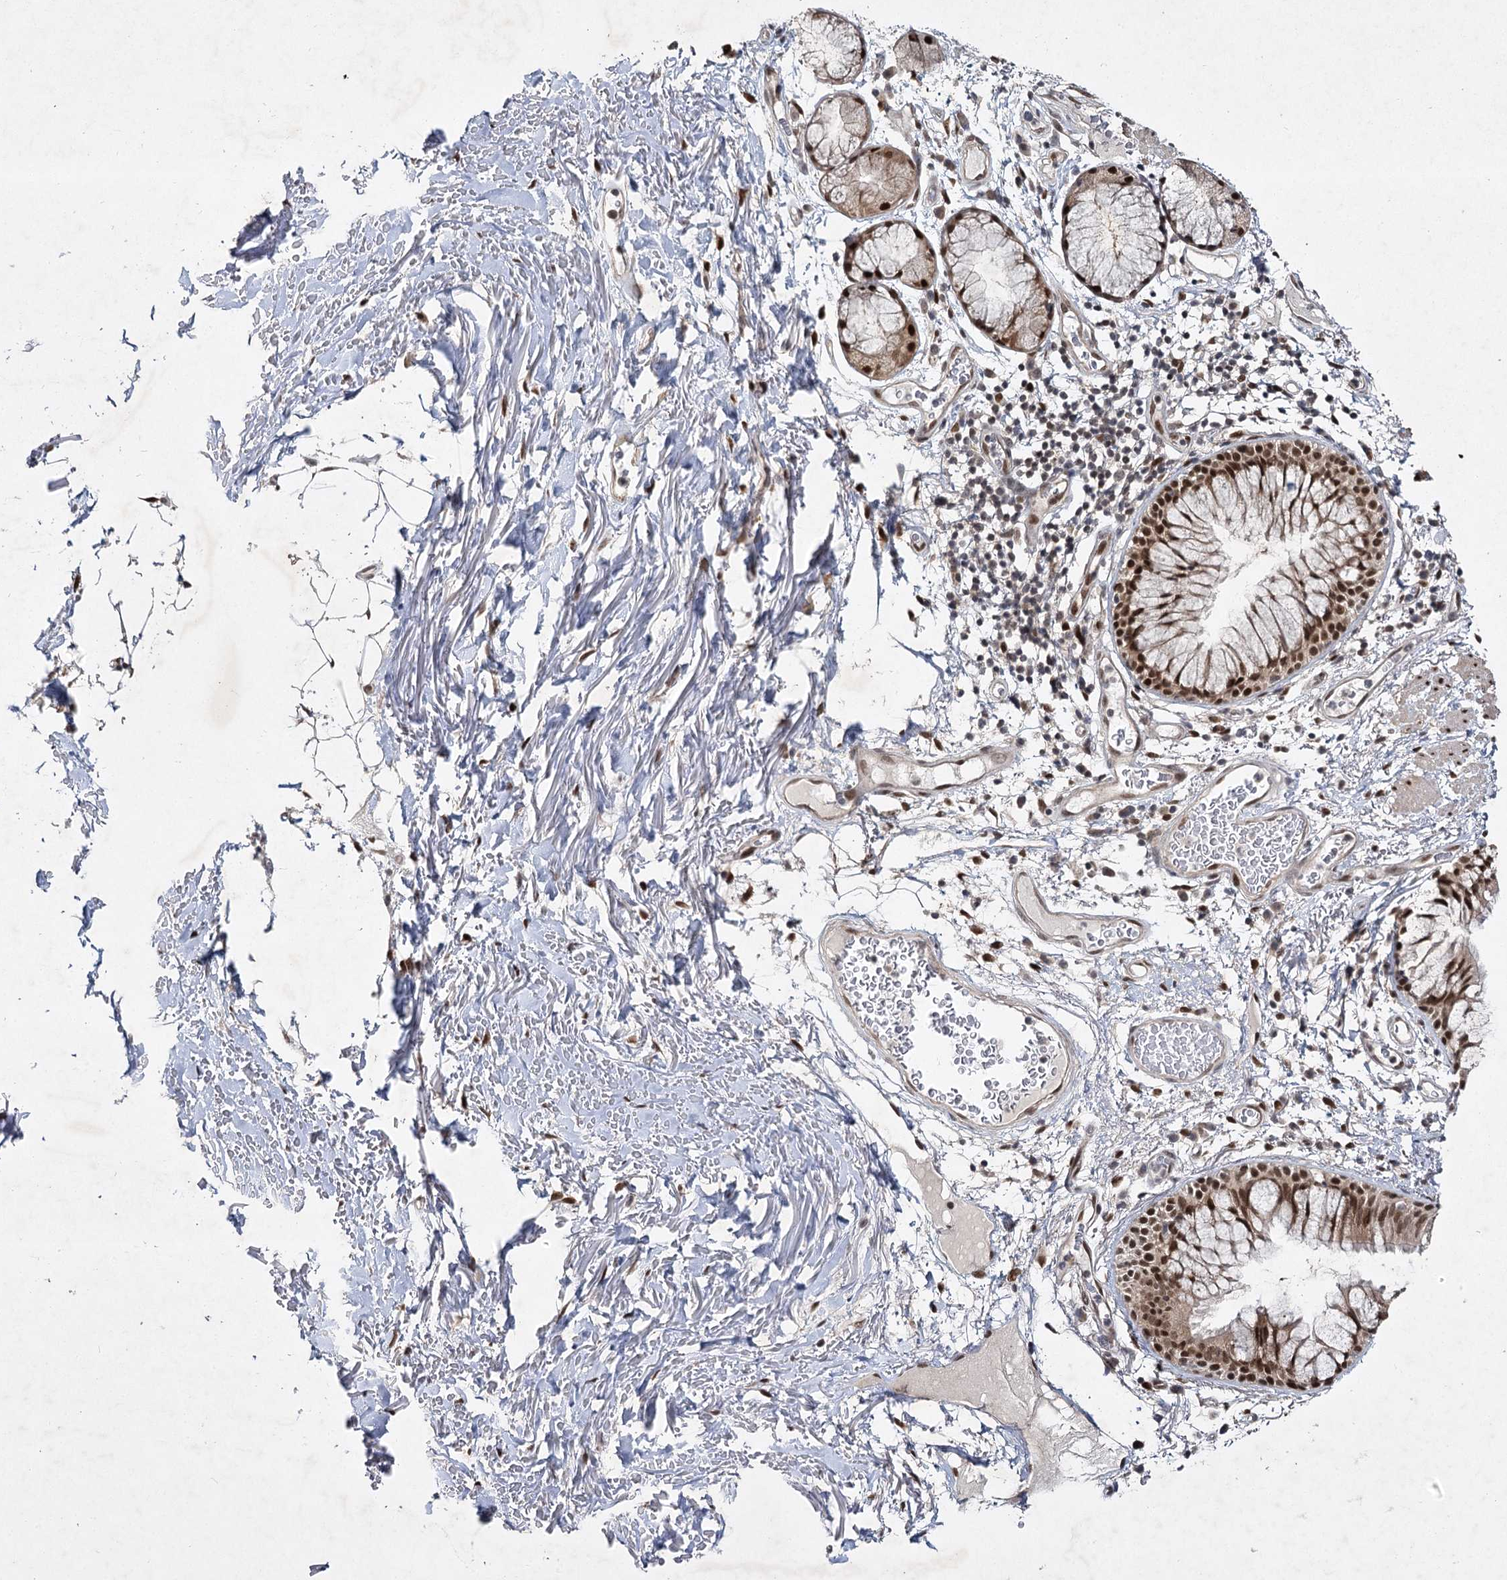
{"staining": {"intensity": "moderate", "quantity": ">75%", "location": "cytoplasmic/membranous,nuclear"}, "tissue": "bronchus", "cell_type": "Respiratory epithelial cells", "image_type": "normal", "snomed": [{"axis": "morphology", "description": "Normal tissue, NOS"}, {"axis": "topography", "description": "Cartilage tissue"}, {"axis": "topography", "description": "Bronchus"}], "caption": "Approximately >75% of respiratory epithelial cells in normal human bronchus demonstrate moderate cytoplasmic/membranous,nuclear protein staining as visualized by brown immunohistochemical staining.", "gene": "DCUN1D4", "patient": {"sex": "female", "age": 73}}